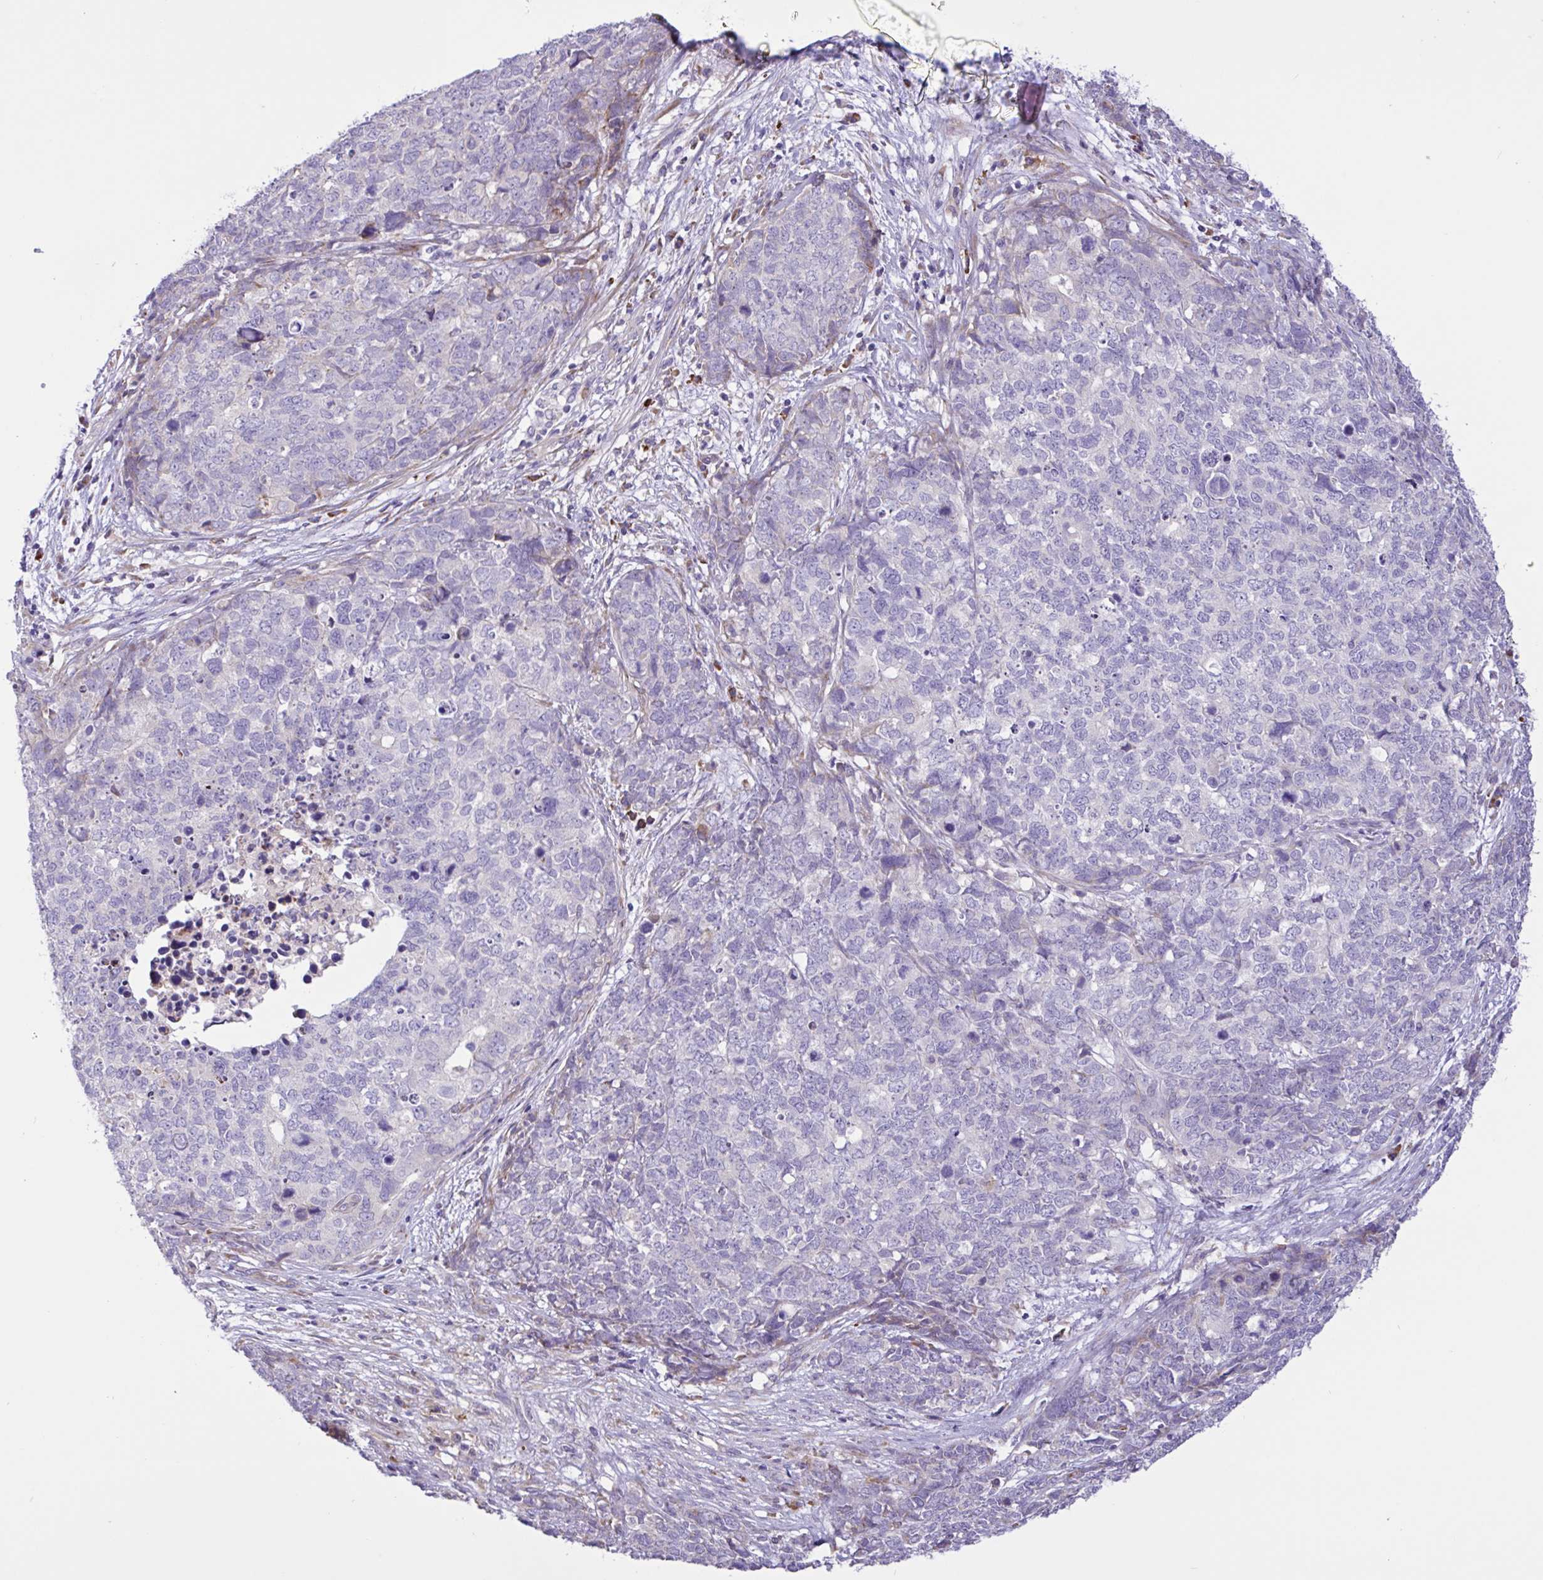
{"staining": {"intensity": "negative", "quantity": "none", "location": "none"}, "tissue": "cervical cancer", "cell_type": "Tumor cells", "image_type": "cancer", "snomed": [{"axis": "morphology", "description": "Adenocarcinoma, NOS"}, {"axis": "topography", "description": "Cervix"}], "caption": "Immunohistochemistry image of neoplastic tissue: cervical adenocarcinoma stained with DAB (3,3'-diaminobenzidine) demonstrates no significant protein expression in tumor cells. The staining is performed using DAB (3,3'-diaminobenzidine) brown chromogen with nuclei counter-stained in using hematoxylin.", "gene": "DSC3", "patient": {"sex": "female", "age": 63}}